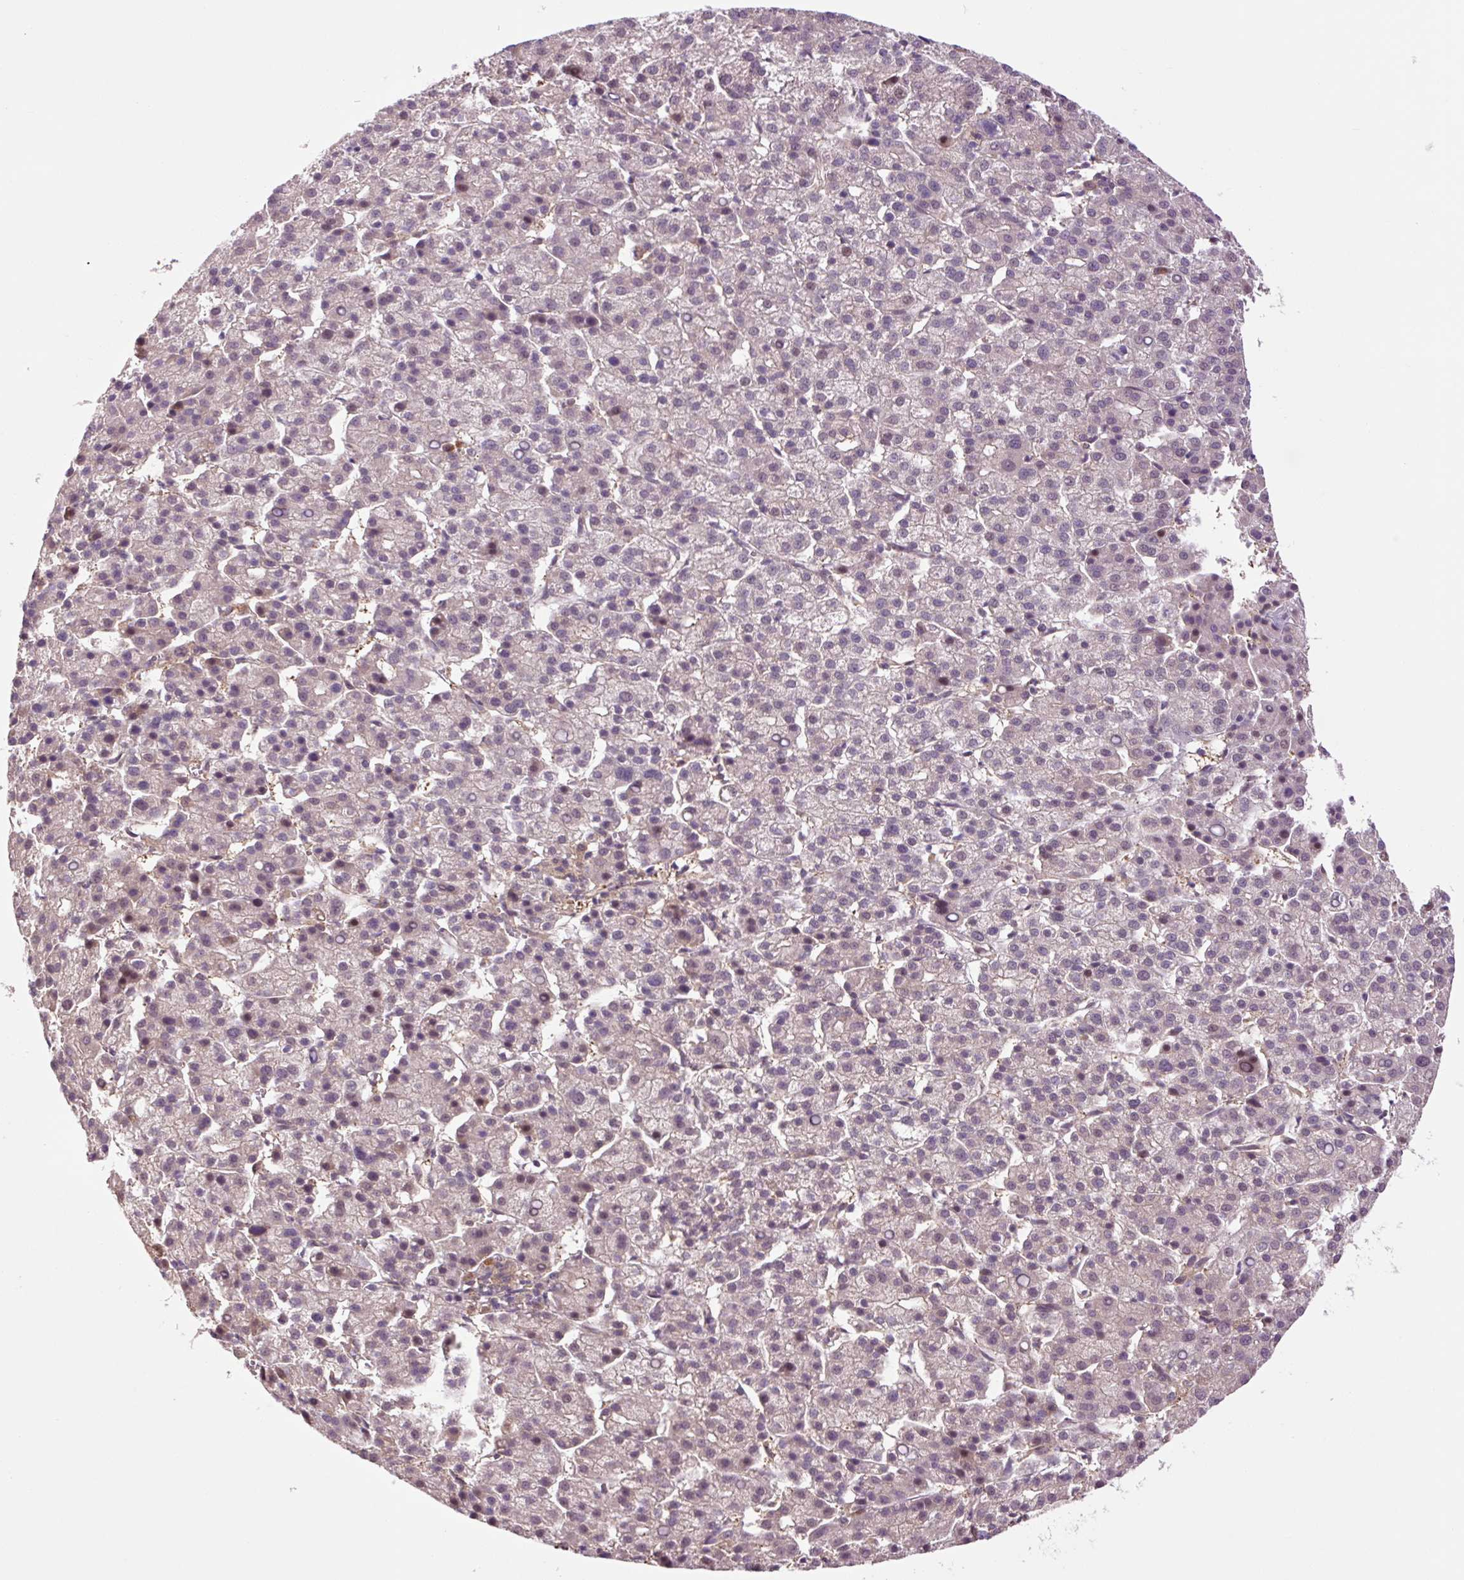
{"staining": {"intensity": "moderate", "quantity": "25%-75%", "location": "cytoplasmic/membranous"}, "tissue": "liver cancer", "cell_type": "Tumor cells", "image_type": "cancer", "snomed": [{"axis": "morphology", "description": "Carcinoma, Hepatocellular, NOS"}, {"axis": "topography", "description": "Liver"}], "caption": "Protein staining by immunohistochemistry displays moderate cytoplasmic/membranous staining in about 25%-75% of tumor cells in liver cancer (hepatocellular carcinoma). The protein is stained brown, and the nuclei are stained in blue (DAB (3,3'-diaminobenzidine) IHC with brightfield microscopy, high magnification).", "gene": "TPT1", "patient": {"sex": "female", "age": 58}}